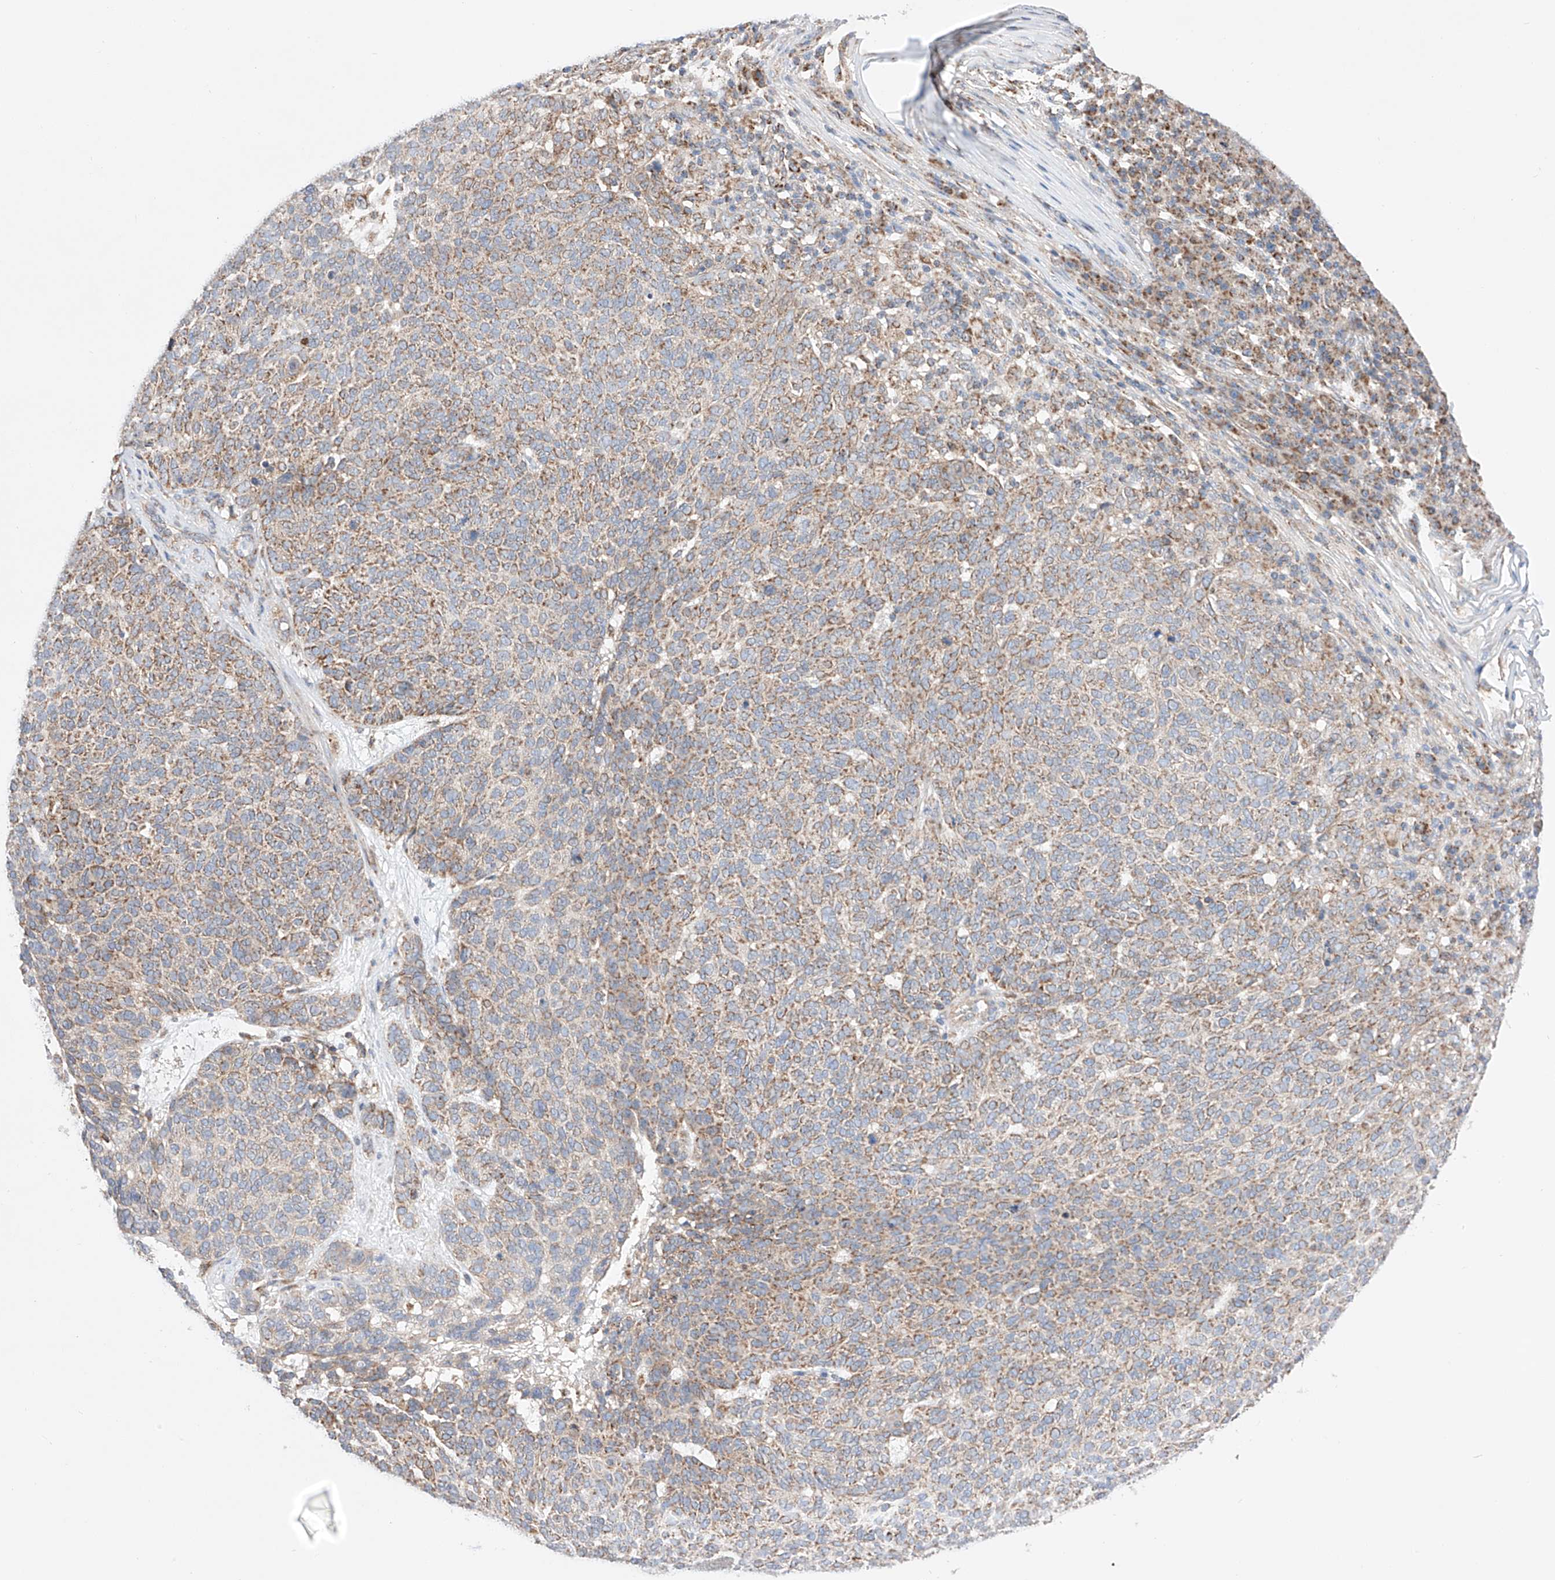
{"staining": {"intensity": "moderate", "quantity": "25%-75%", "location": "cytoplasmic/membranous"}, "tissue": "skin cancer", "cell_type": "Tumor cells", "image_type": "cancer", "snomed": [{"axis": "morphology", "description": "Squamous cell carcinoma, NOS"}, {"axis": "topography", "description": "Skin"}], "caption": "Skin cancer stained with a protein marker exhibits moderate staining in tumor cells.", "gene": "KTI12", "patient": {"sex": "female", "age": 90}}